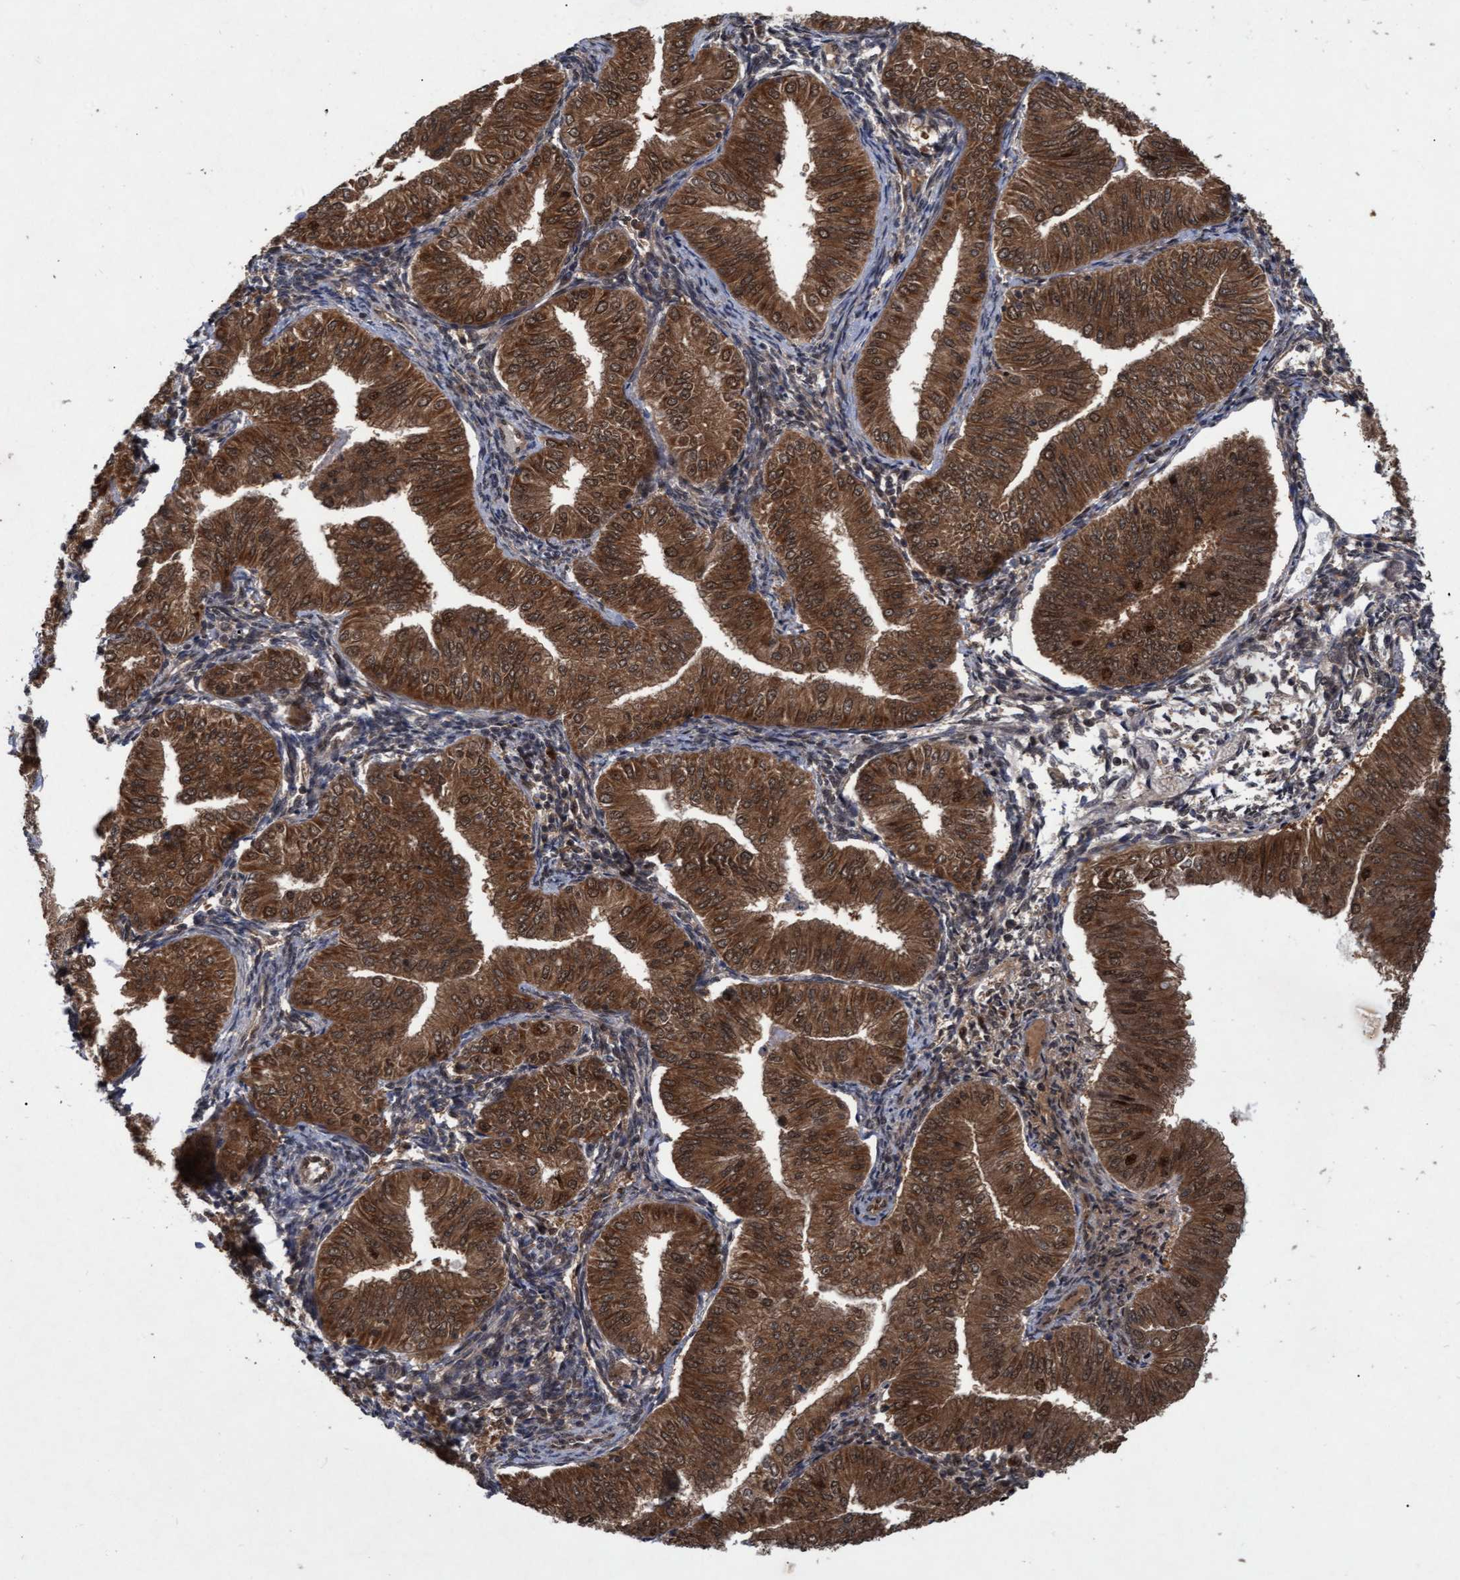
{"staining": {"intensity": "strong", "quantity": ">75%", "location": "cytoplasmic/membranous,nuclear"}, "tissue": "endometrial cancer", "cell_type": "Tumor cells", "image_type": "cancer", "snomed": [{"axis": "morphology", "description": "Normal tissue, NOS"}, {"axis": "morphology", "description": "Adenocarcinoma, NOS"}, {"axis": "topography", "description": "Endometrium"}], "caption": "Protein analysis of adenocarcinoma (endometrial) tissue exhibits strong cytoplasmic/membranous and nuclear expression in about >75% of tumor cells.", "gene": "PSMB6", "patient": {"sex": "female", "age": 53}}